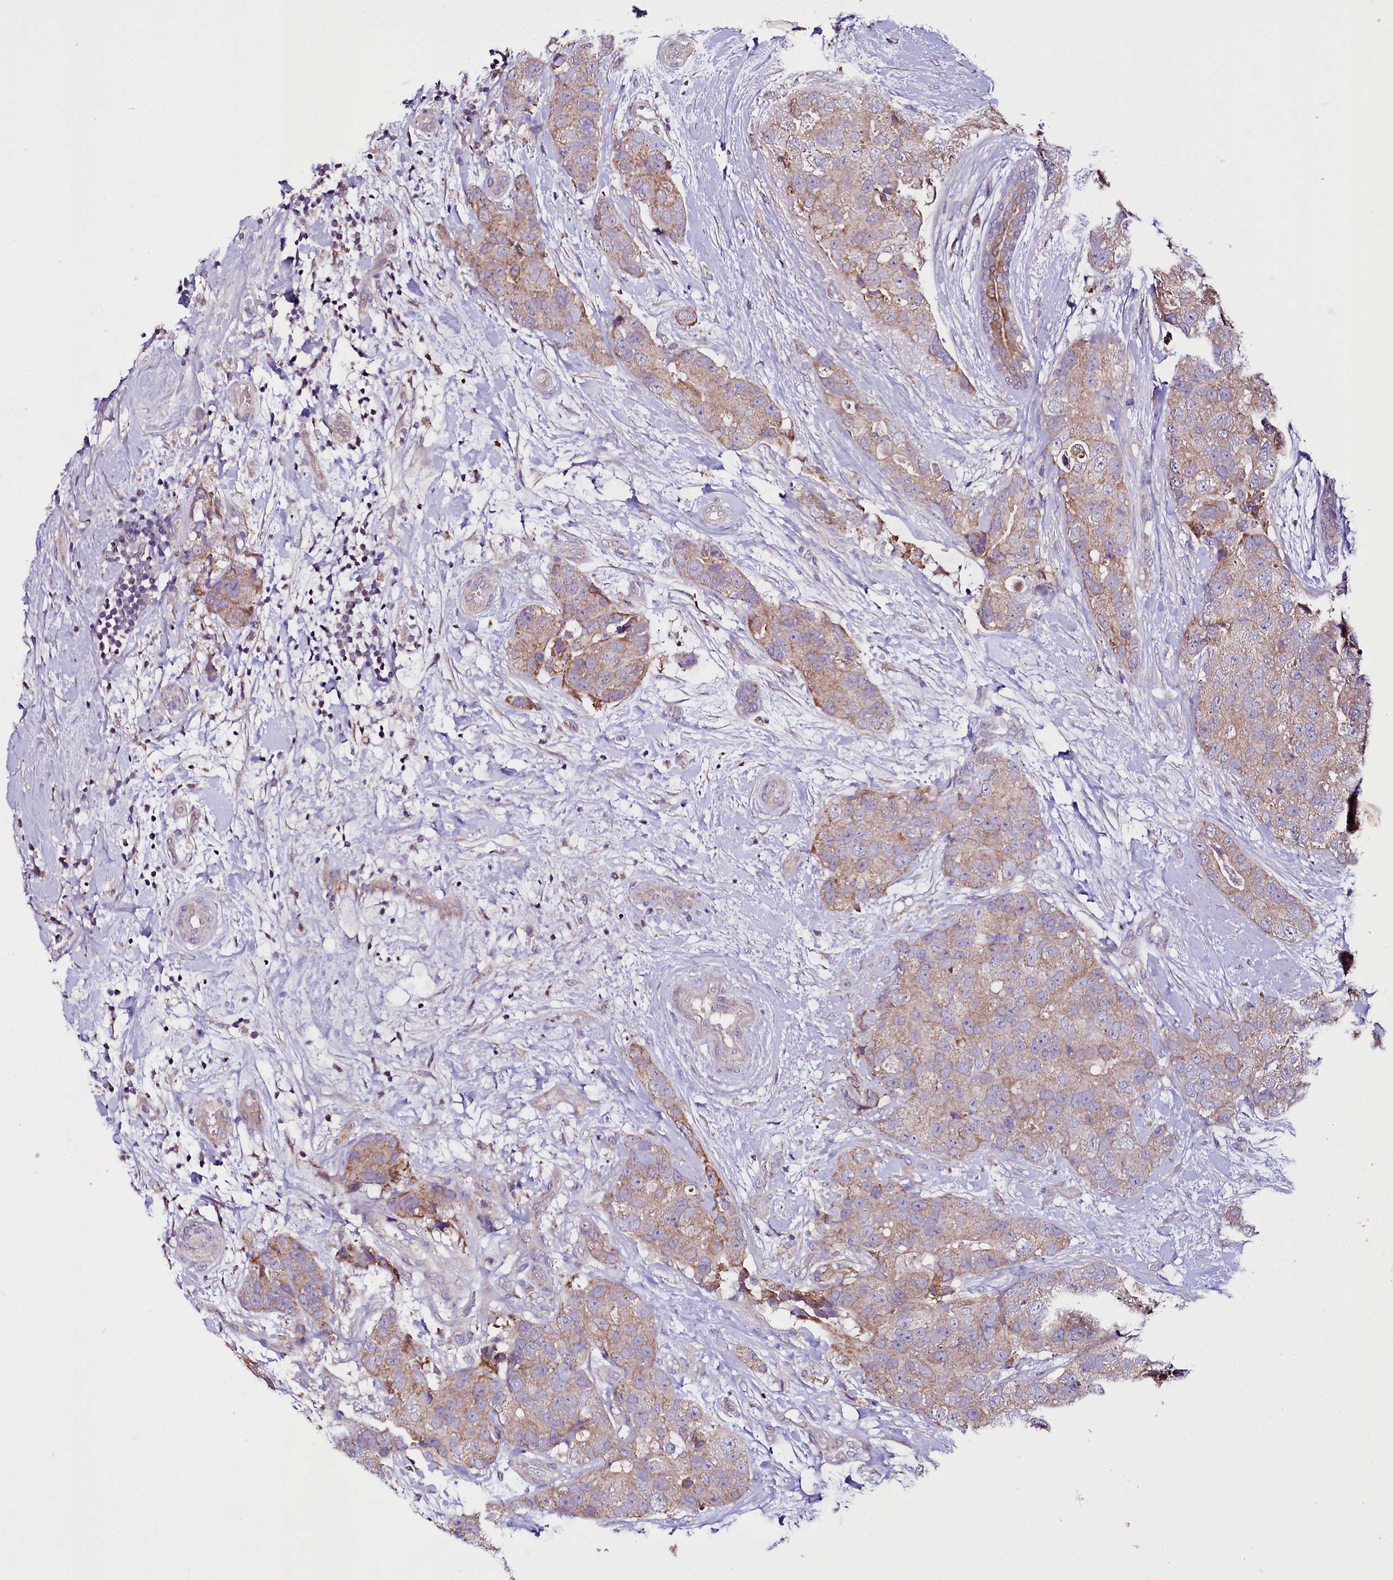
{"staining": {"intensity": "weak", "quantity": "25%-75%", "location": "cytoplasmic/membranous"}, "tissue": "breast cancer", "cell_type": "Tumor cells", "image_type": "cancer", "snomed": [{"axis": "morphology", "description": "Duct carcinoma"}, {"axis": "topography", "description": "Breast"}], "caption": "DAB (3,3'-diaminobenzidine) immunohistochemical staining of human invasive ductal carcinoma (breast) displays weak cytoplasmic/membranous protein staining in approximately 25%-75% of tumor cells.", "gene": "ZNF45", "patient": {"sex": "female", "age": 62}}